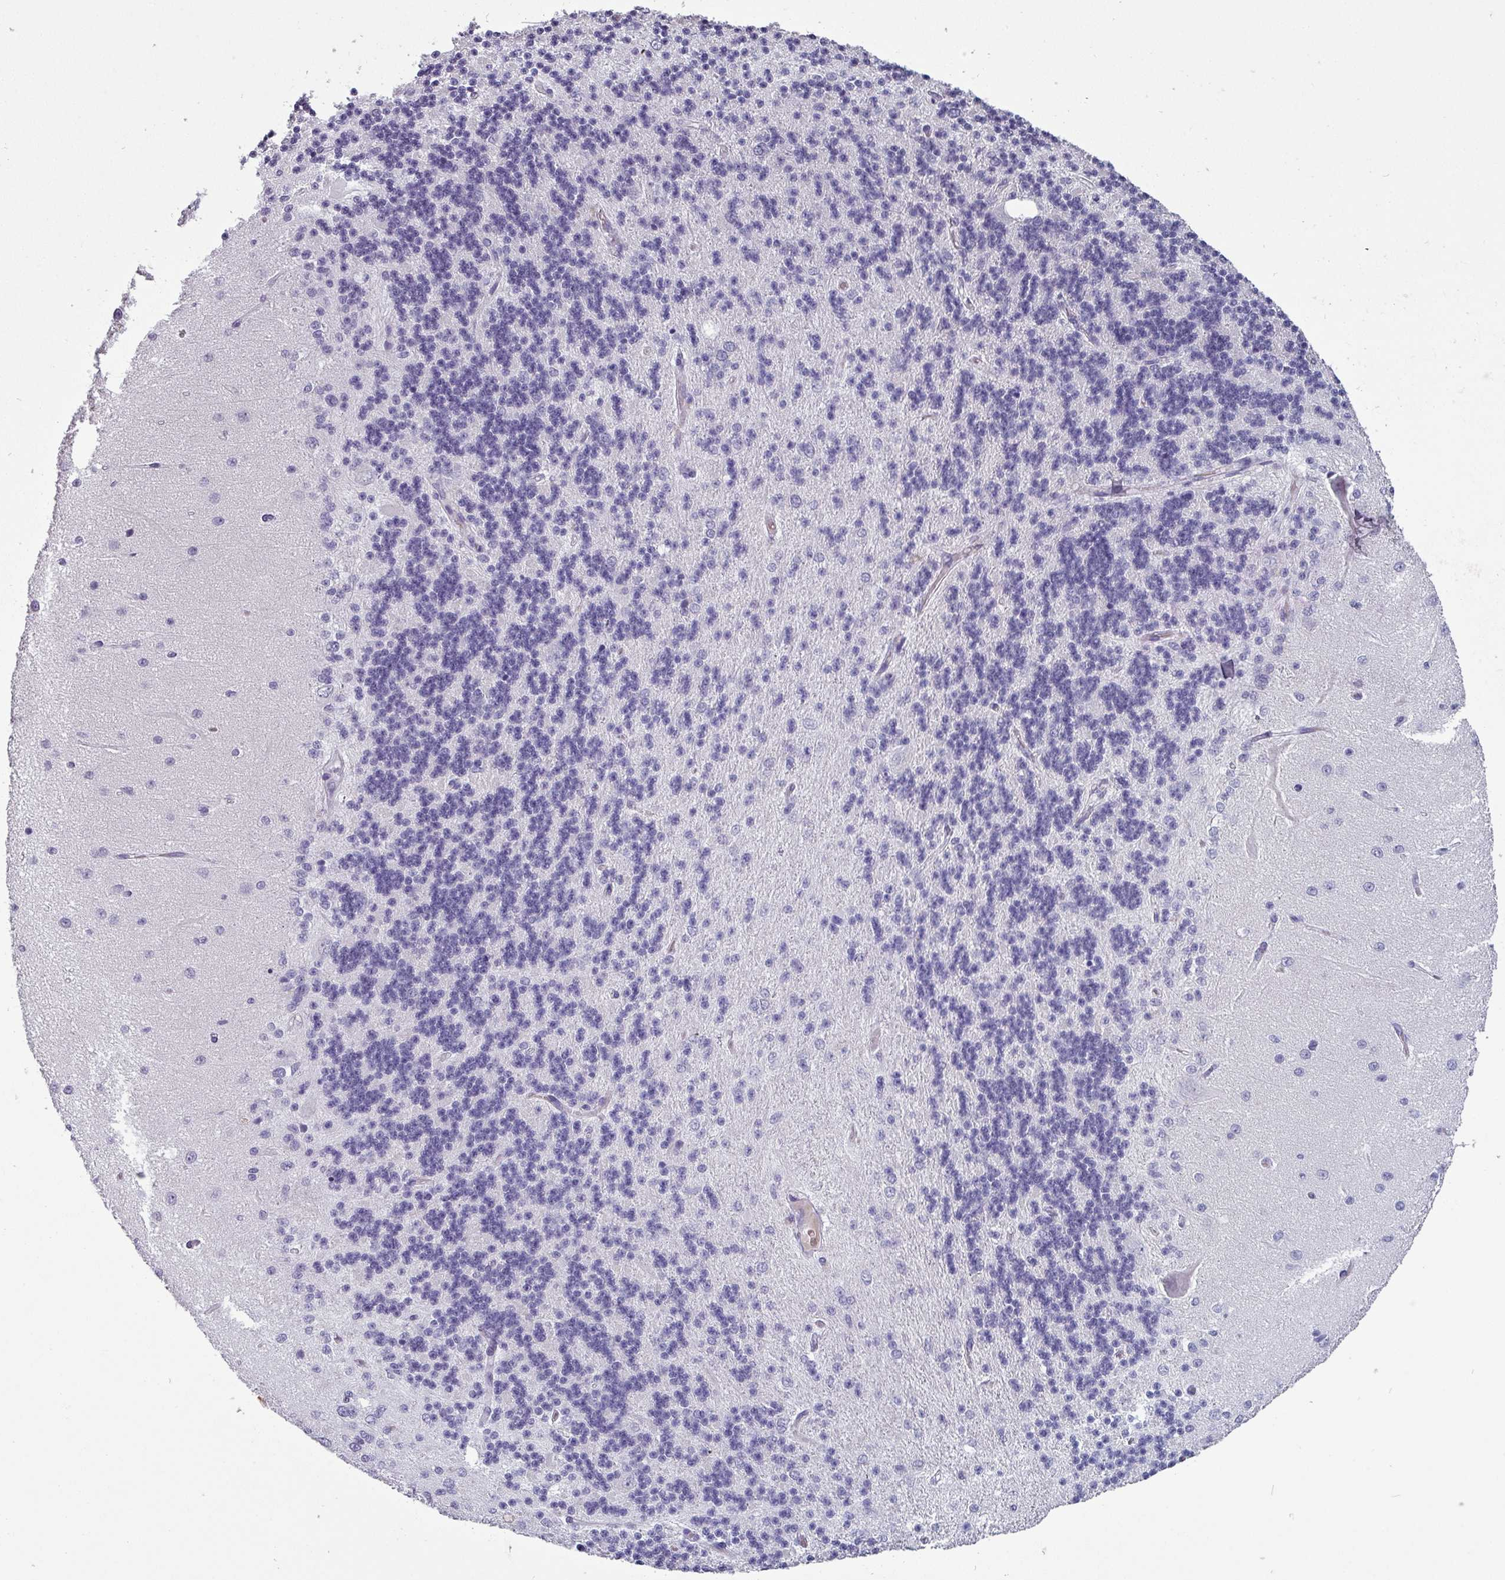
{"staining": {"intensity": "negative", "quantity": "none", "location": "none"}, "tissue": "cerebellum", "cell_type": "Cells in granular layer", "image_type": "normal", "snomed": [{"axis": "morphology", "description": "Normal tissue, NOS"}, {"axis": "topography", "description": "Cerebellum"}], "caption": "Immunohistochemistry (IHC) image of normal human cerebellum stained for a protein (brown), which displays no staining in cells in granular layer. The staining is performed using DAB brown chromogen with nuclei counter-stained in using hematoxylin.", "gene": "AREL1", "patient": {"sex": "female", "age": 29}}